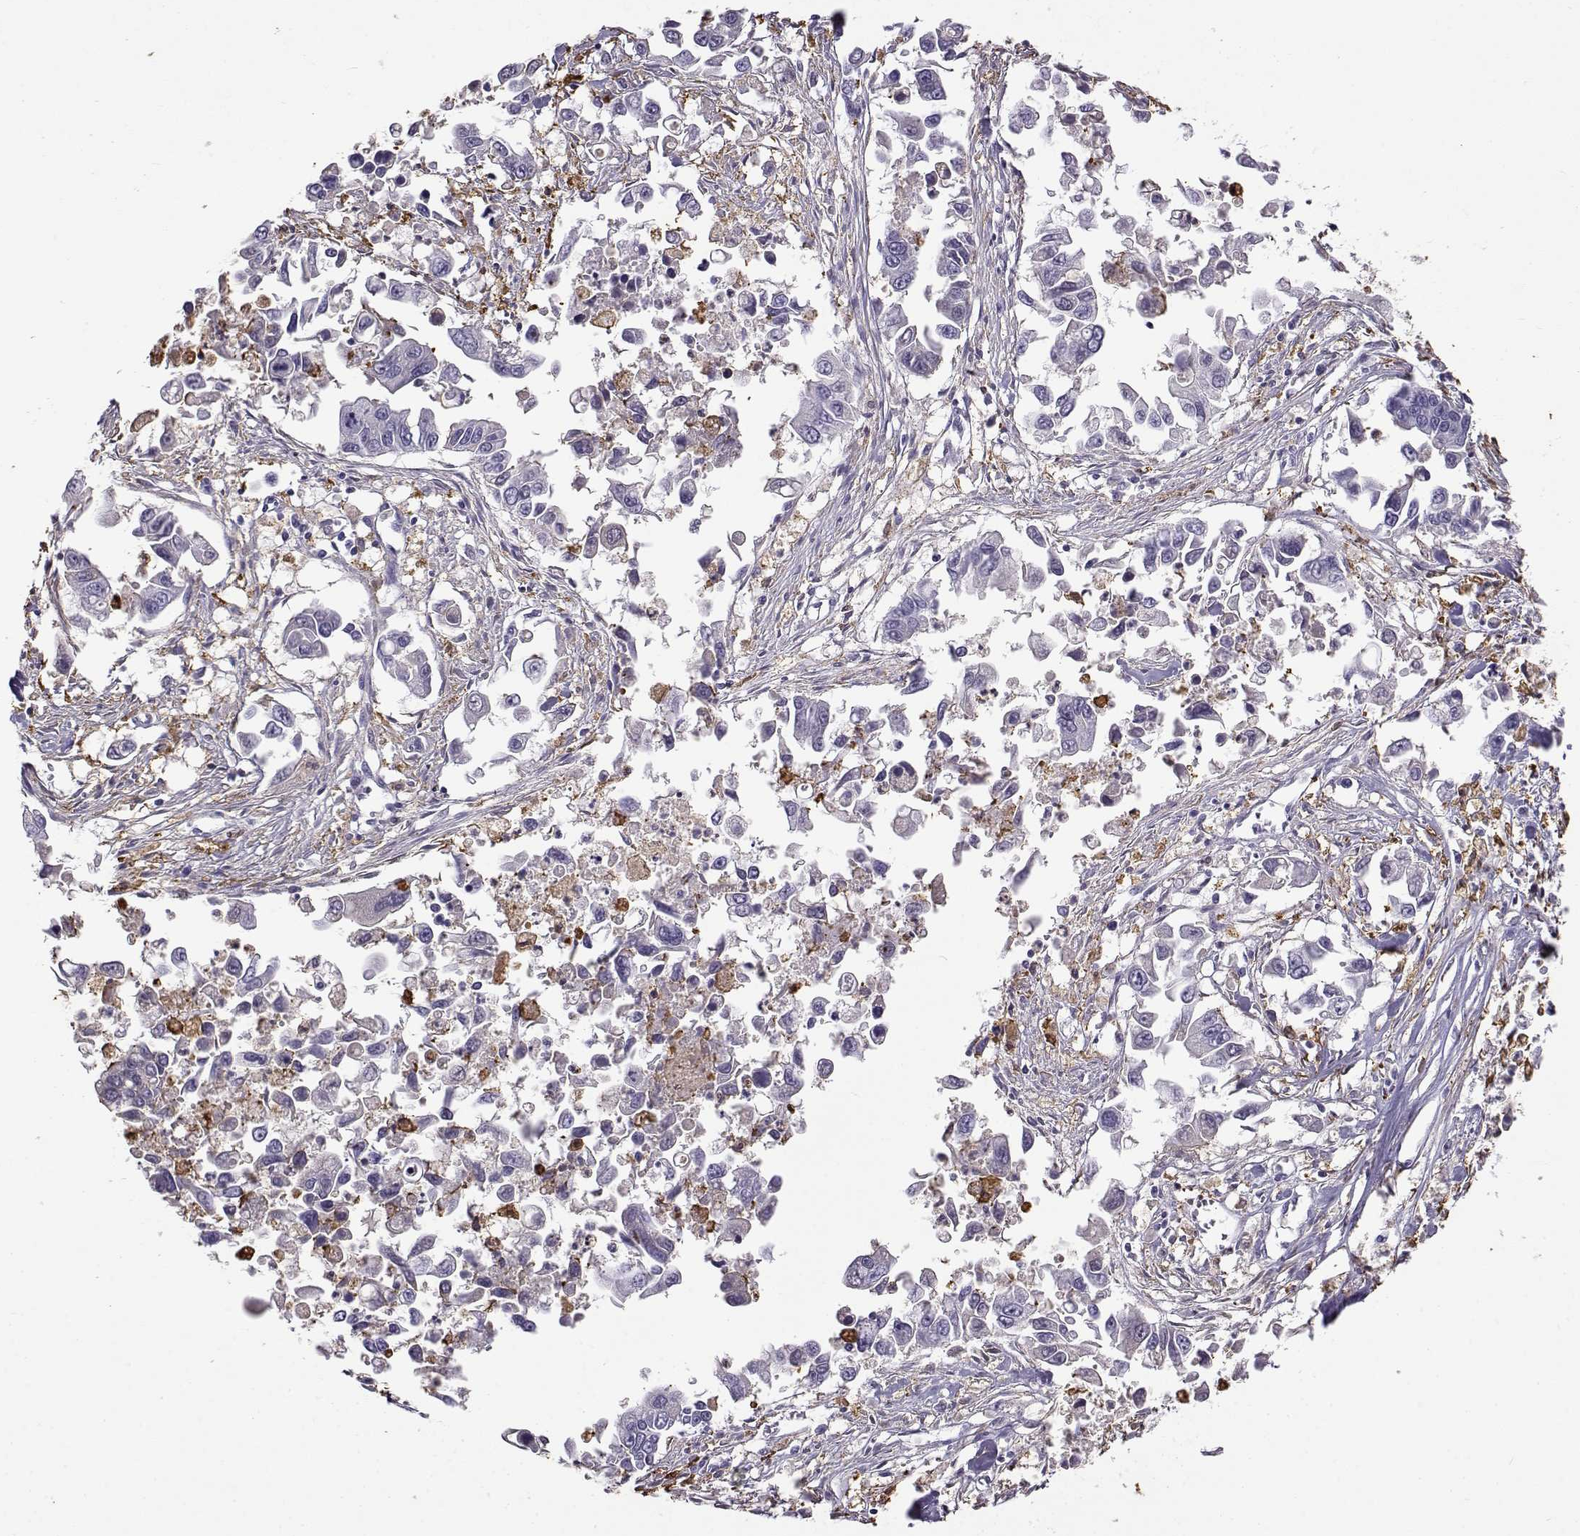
{"staining": {"intensity": "negative", "quantity": "none", "location": "none"}, "tissue": "pancreatic cancer", "cell_type": "Tumor cells", "image_type": "cancer", "snomed": [{"axis": "morphology", "description": "Adenocarcinoma, NOS"}, {"axis": "topography", "description": "Pancreas"}], "caption": "There is no significant positivity in tumor cells of pancreatic cancer (adenocarcinoma).", "gene": "UCP3", "patient": {"sex": "female", "age": 83}}